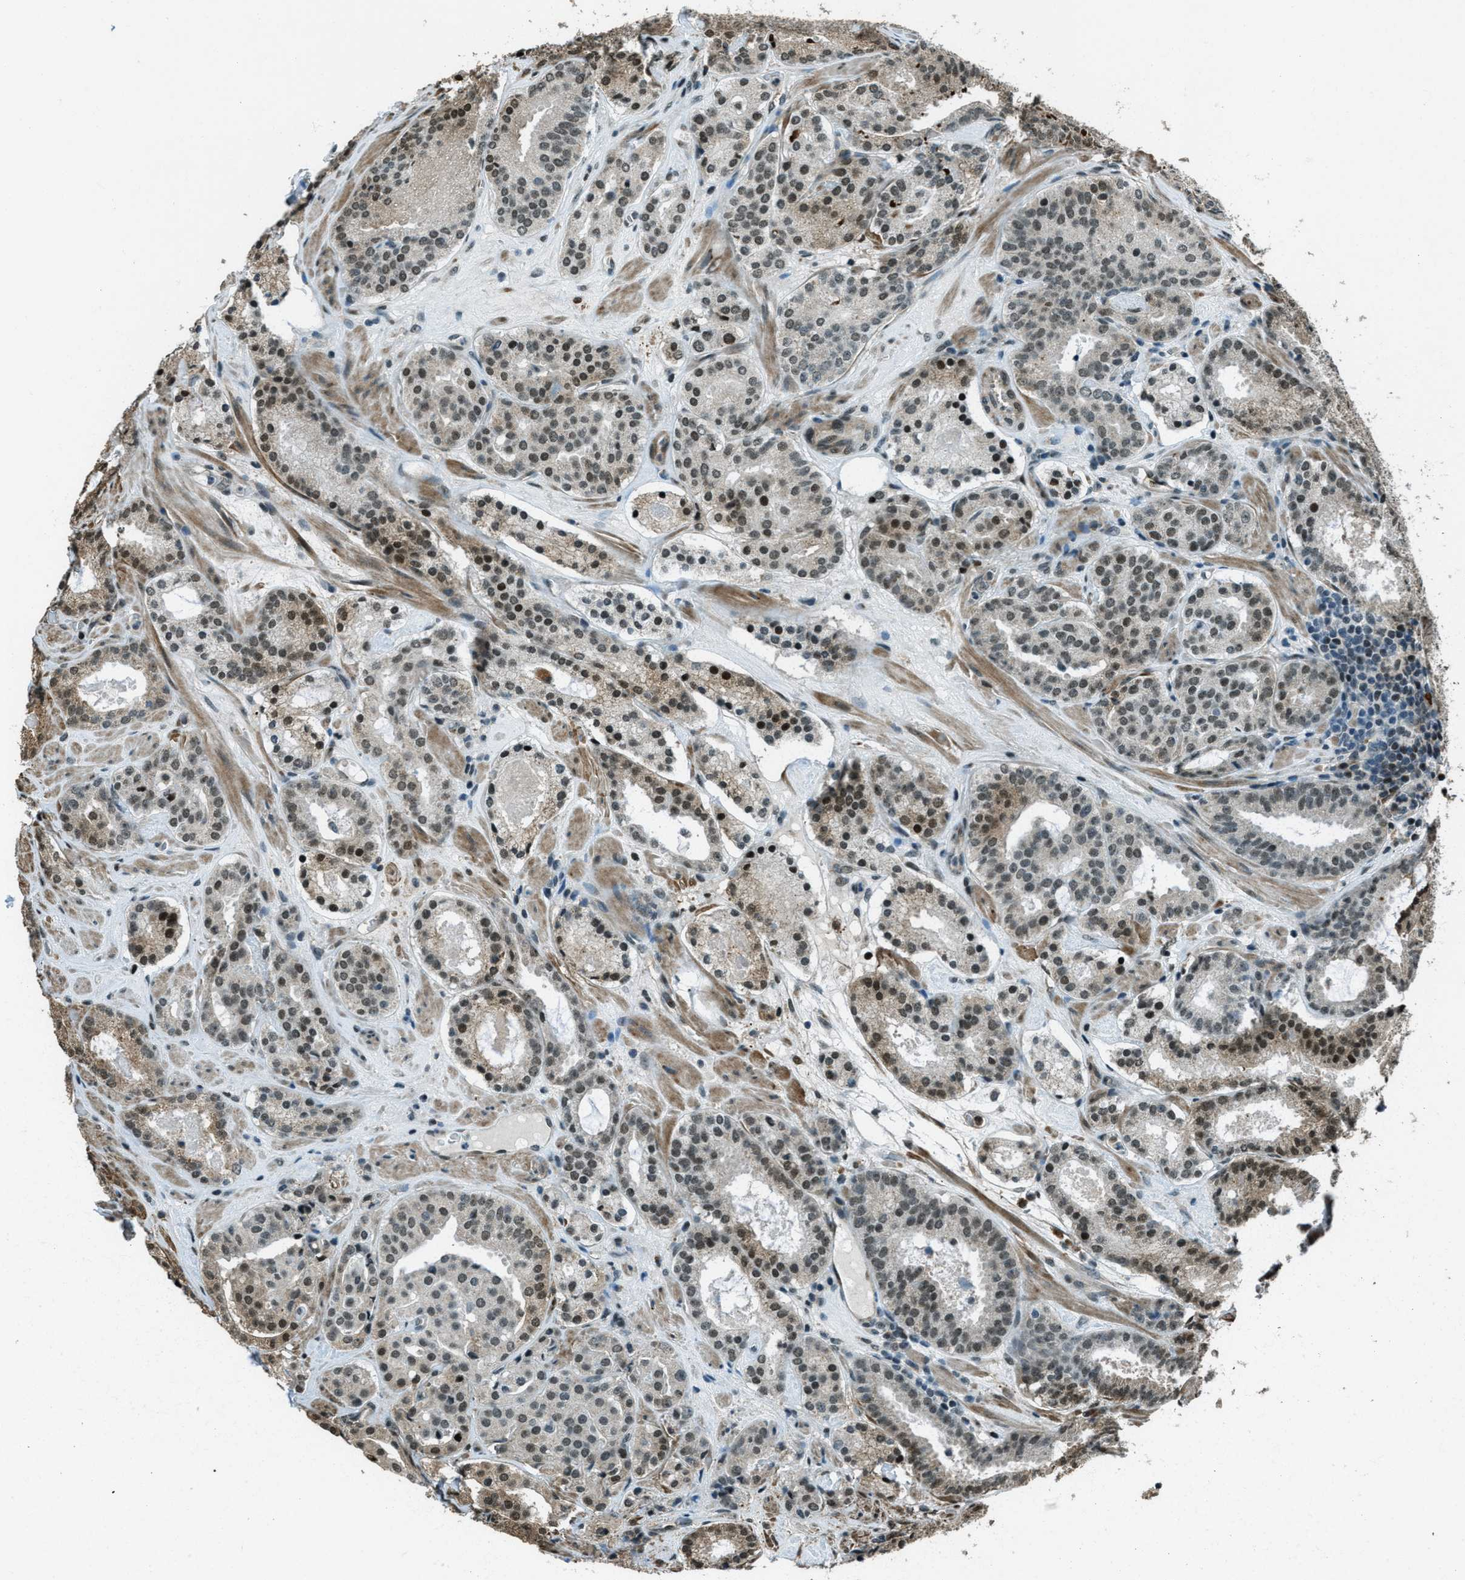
{"staining": {"intensity": "moderate", "quantity": "25%-75%", "location": "cytoplasmic/membranous,nuclear"}, "tissue": "prostate cancer", "cell_type": "Tumor cells", "image_type": "cancer", "snomed": [{"axis": "morphology", "description": "Adenocarcinoma, Low grade"}, {"axis": "topography", "description": "Prostate"}], "caption": "Tumor cells display moderate cytoplasmic/membranous and nuclear staining in about 25%-75% of cells in prostate adenocarcinoma (low-grade).", "gene": "TARDBP", "patient": {"sex": "male", "age": 69}}